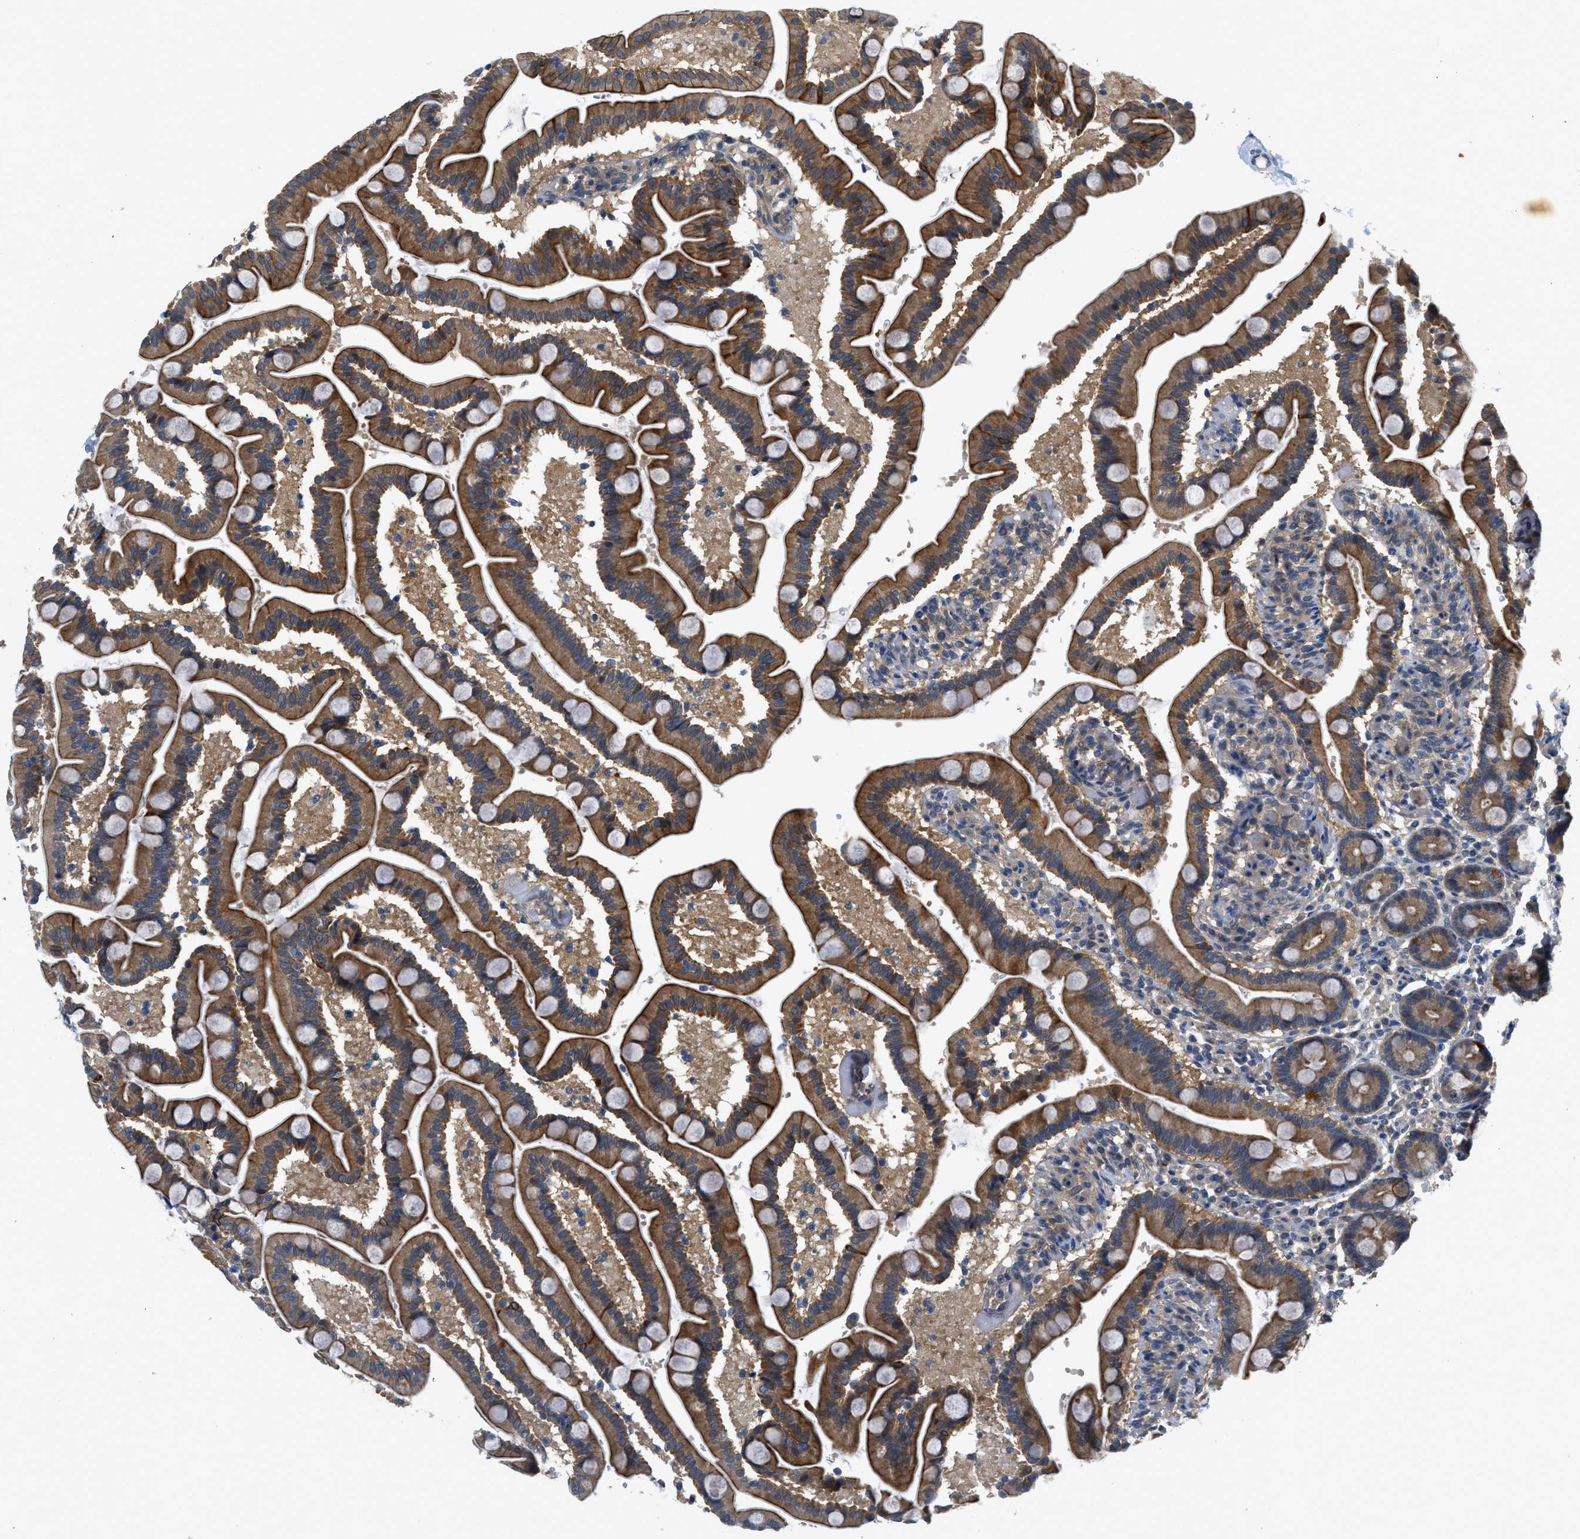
{"staining": {"intensity": "strong", "quantity": ">75%", "location": "cytoplasmic/membranous"}, "tissue": "duodenum", "cell_type": "Glandular cells", "image_type": "normal", "snomed": [{"axis": "morphology", "description": "Normal tissue, NOS"}, {"axis": "topography", "description": "Duodenum"}], "caption": "This histopathology image reveals immunohistochemistry (IHC) staining of unremarkable duodenum, with high strong cytoplasmic/membranous expression in about >75% of glandular cells.", "gene": "PANX1", "patient": {"sex": "male", "age": 54}}